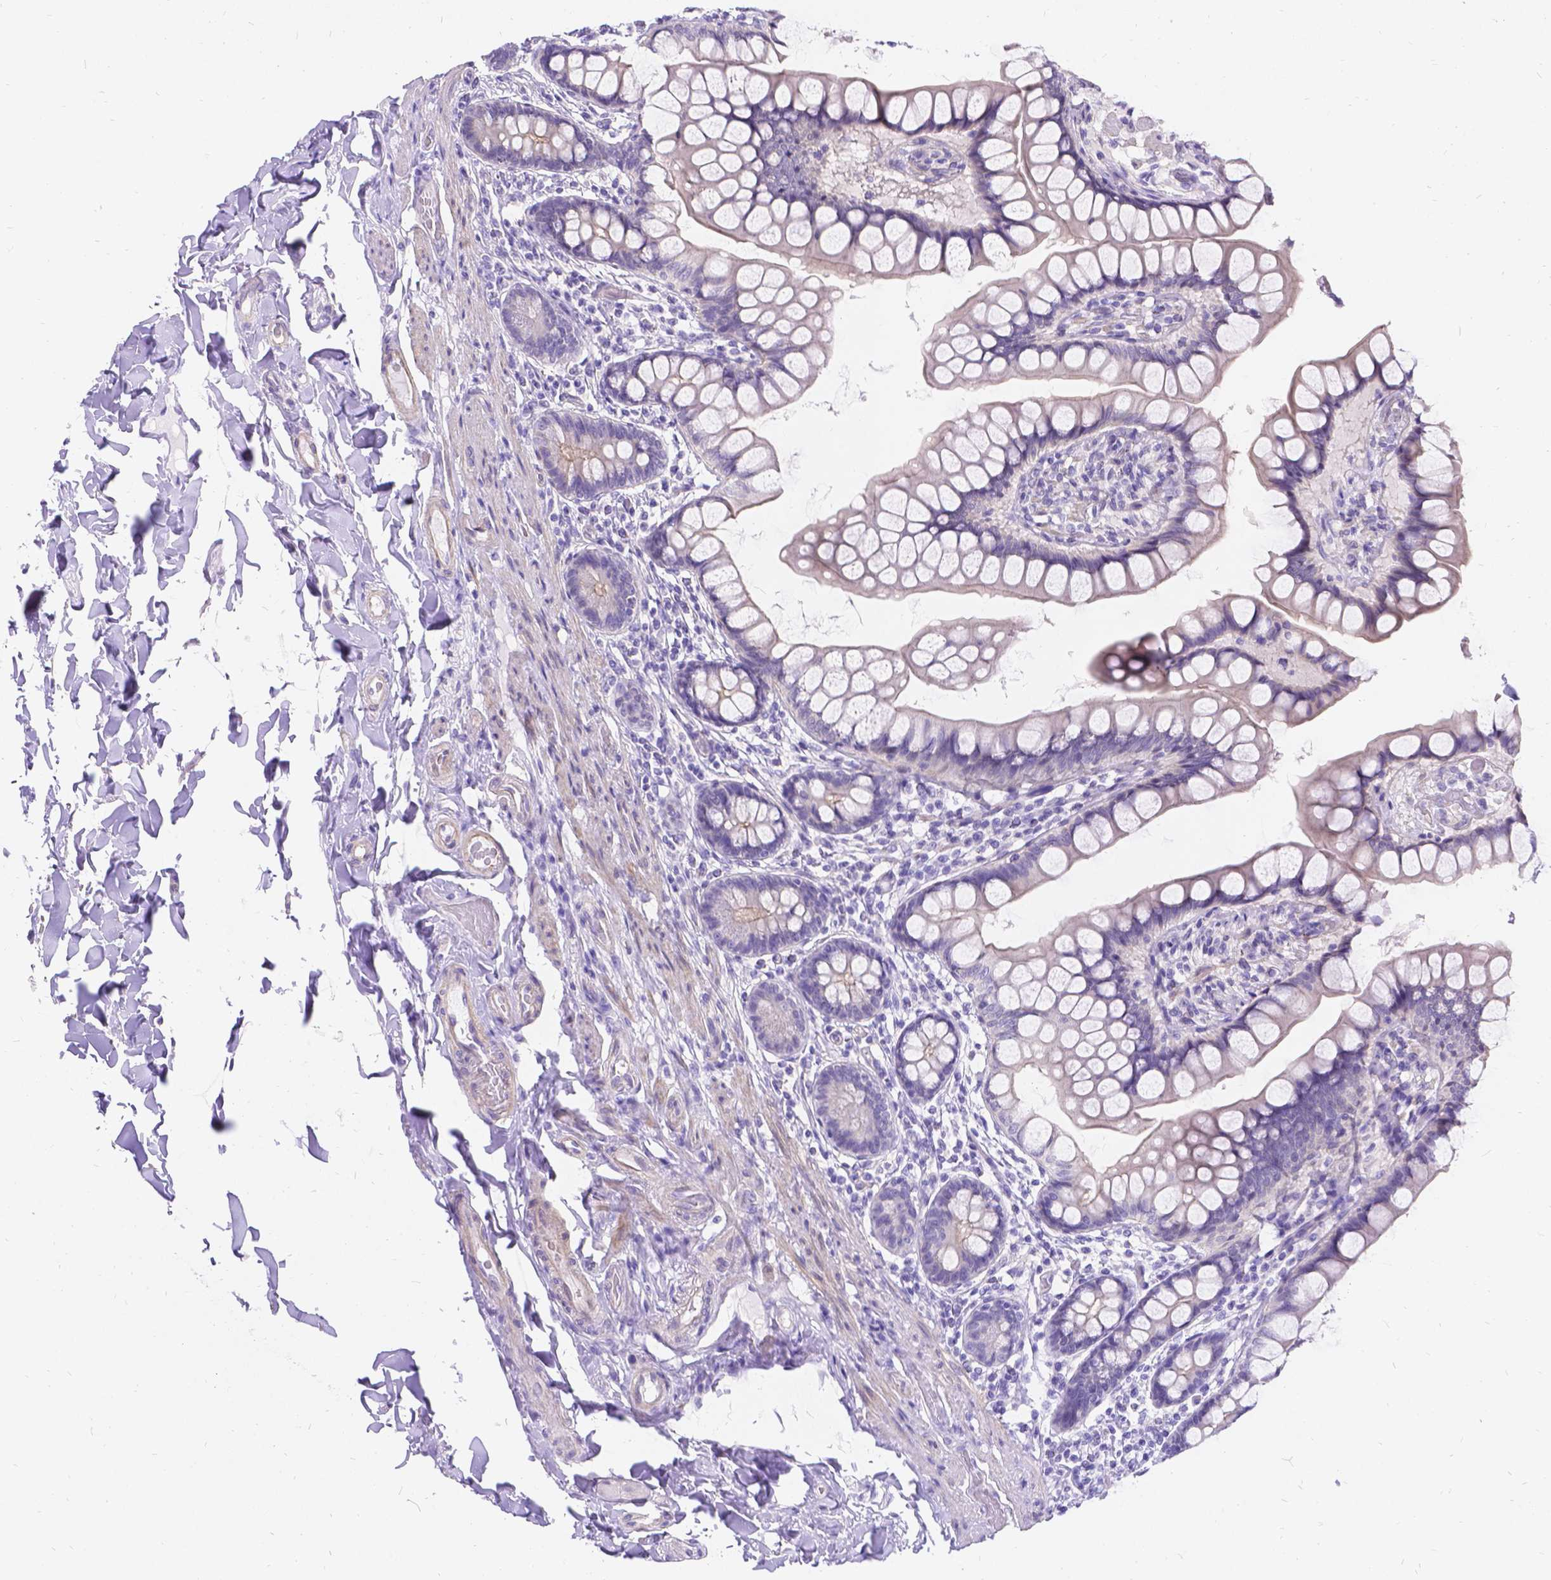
{"staining": {"intensity": "negative", "quantity": "none", "location": "none"}, "tissue": "small intestine", "cell_type": "Glandular cells", "image_type": "normal", "snomed": [{"axis": "morphology", "description": "Normal tissue, NOS"}, {"axis": "topography", "description": "Small intestine"}], "caption": "This is an immunohistochemistry (IHC) histopathology image of normal human small intestine. There is no staining in glandular cells.", "gene": "PALS1", "patient": {"sex": "male", "age": 70}}